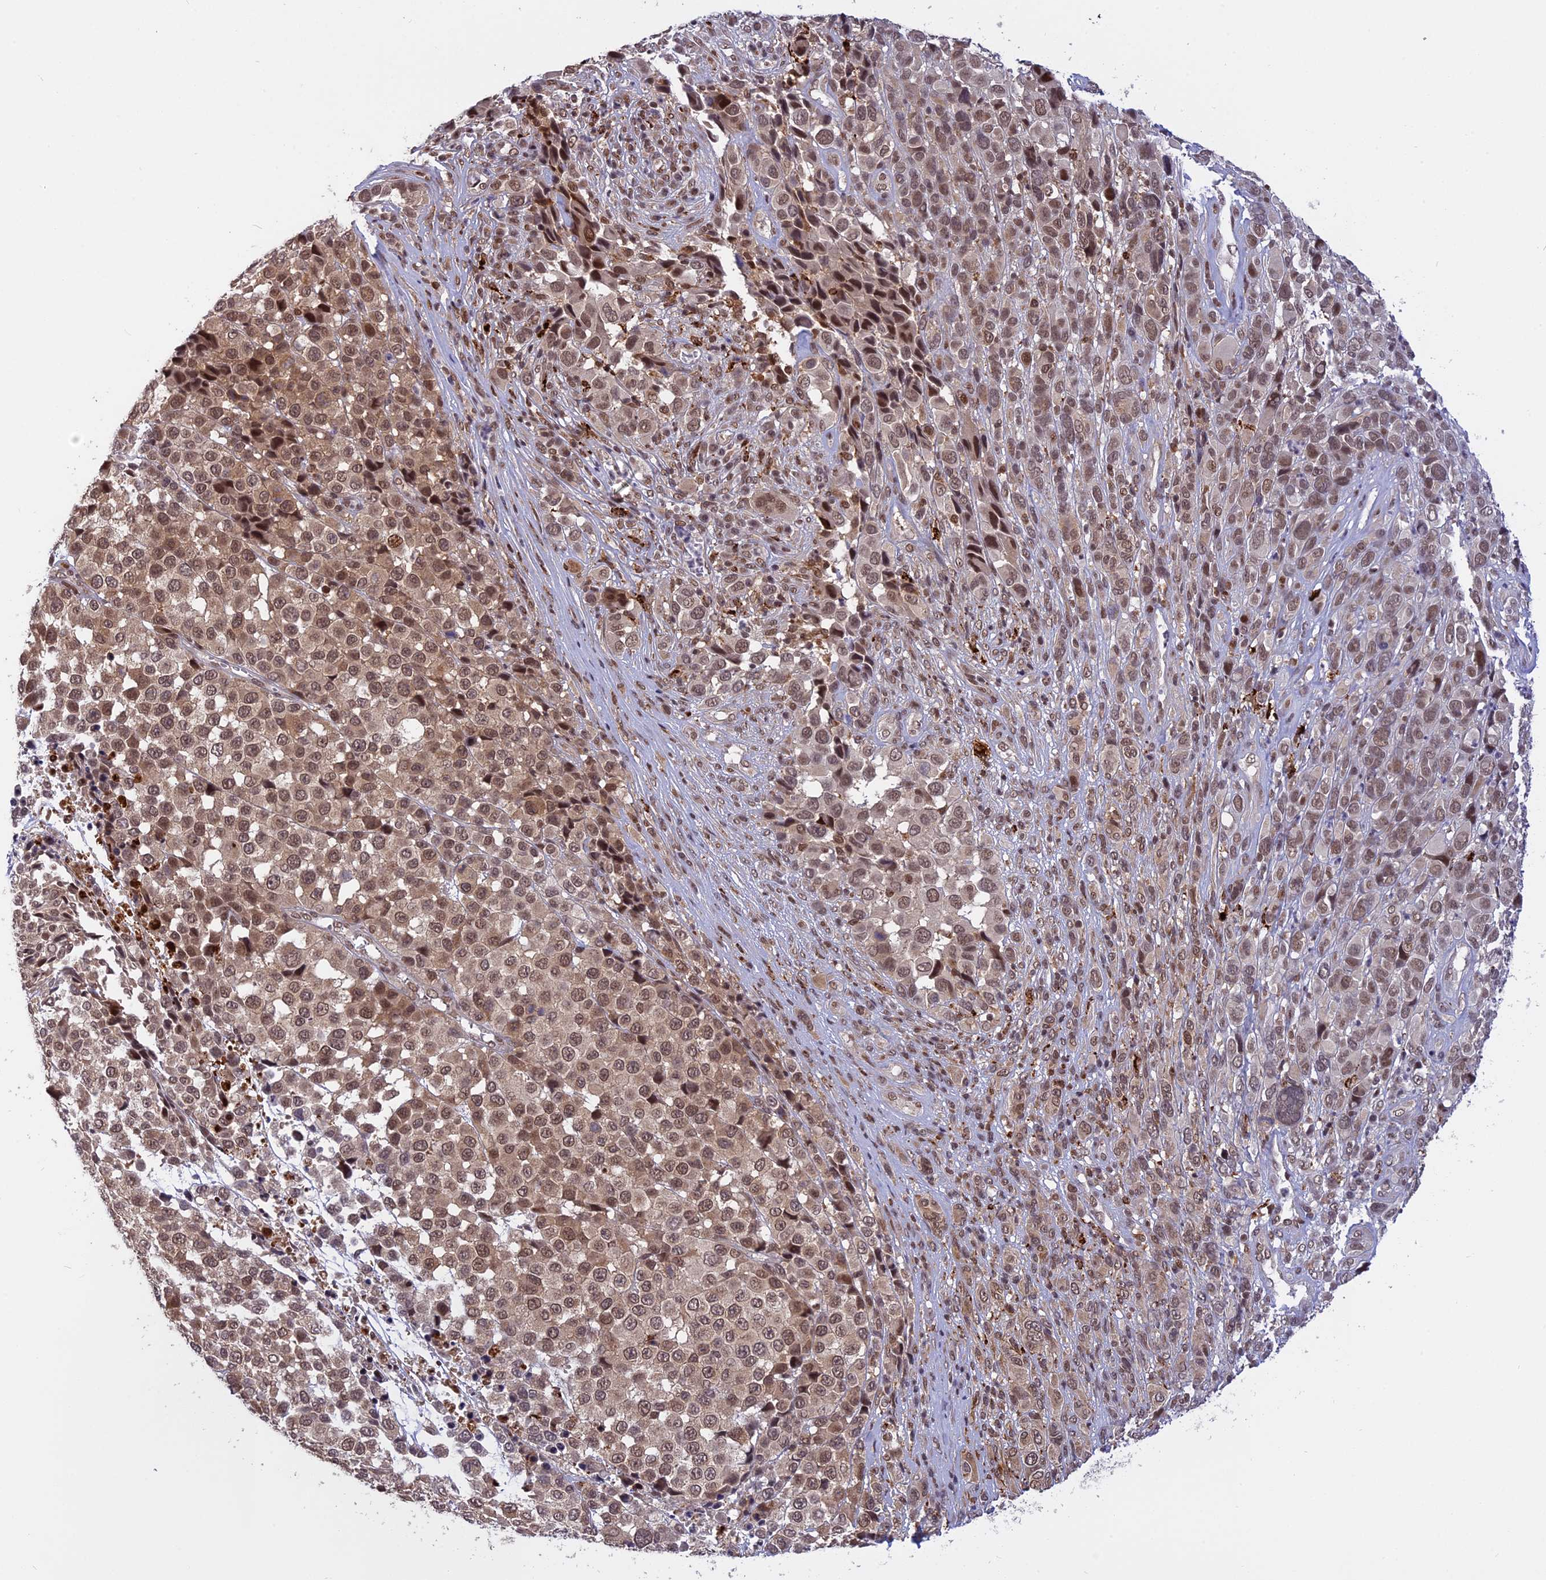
{"staining": {"intensity": "weak", "quantity": "25%-75%", "location": "cytoplasmic/membranous,nuclear"}, "tissue": "melanoma", "cell_type": "Tumor cells", "image_type": "cancer", "snomed": [{"axis": "morphology", "description": "Malignant melanoma, NOS"}, {"axis": "topography", "description": "Skin of trunk"}], "caption": "The histopathology image reveals staining of malignant melanoma, revealing weak cytoplasmic/membranous and nuclear protein expression (brown color) within tumor cells.", "gene": "POLR2C", "patient": {"sex": "male", "age": 71}}